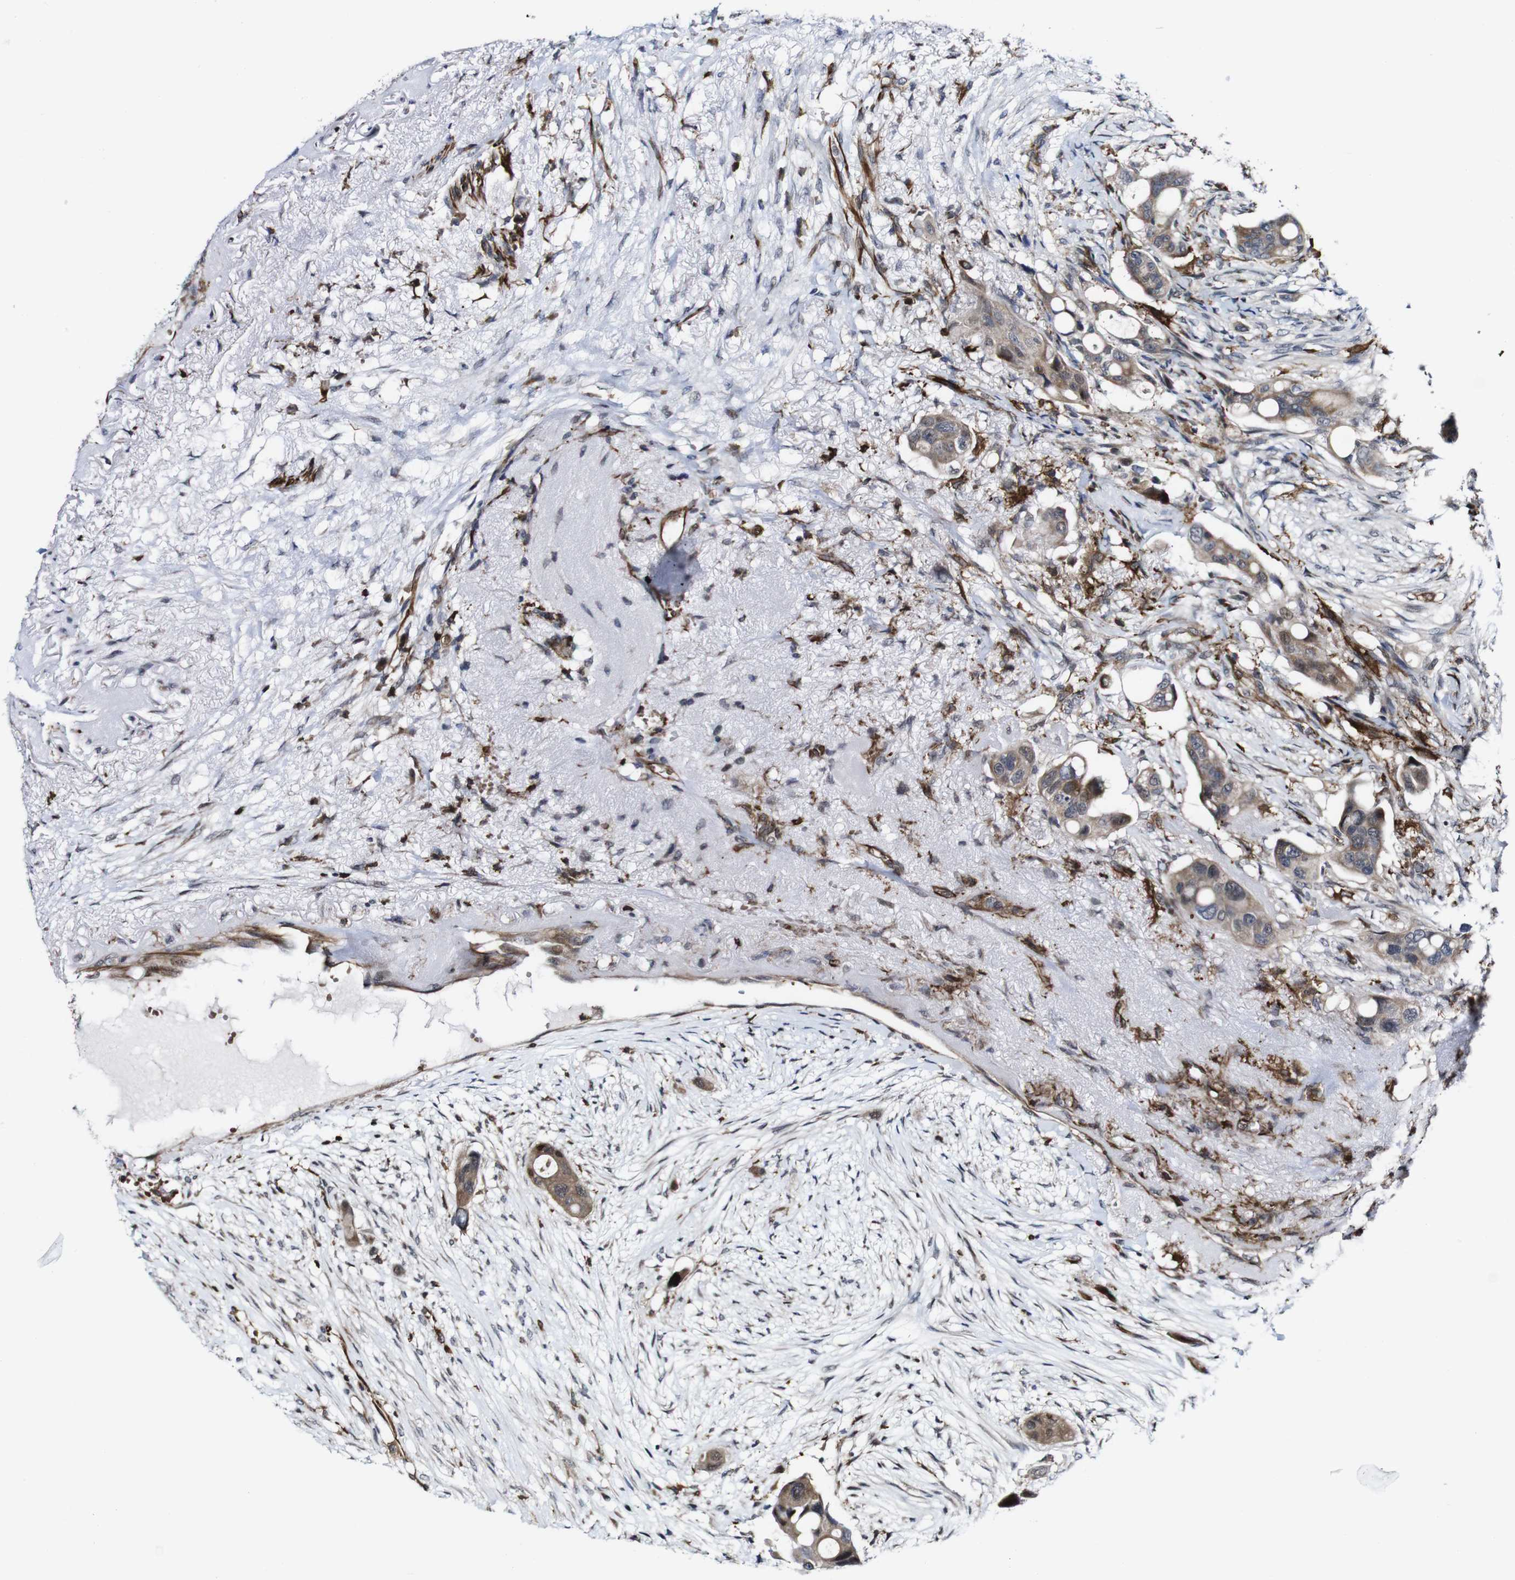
{"staining": {"intensity": "weak", "quantity": ">75%", "location": "cytoplasmic/membranous"}, "tissue": "colorectal cancer", "cell_type": "Tumor cells", "image_type": "cancer", "snomed": [{"axis": "morphology", "description": "Adenocarcinoma, NOS"}, {"axis": "topography", "description": "Colon"}], "caption": "DAB immunohistochemical staining of human colorectal adenocarcinoma displays weak cytoplasmic/membranous protein staining in about >75% of tumor cells.", "gene": "JAK2", "patient": {"sex": "female", "age": 57}}